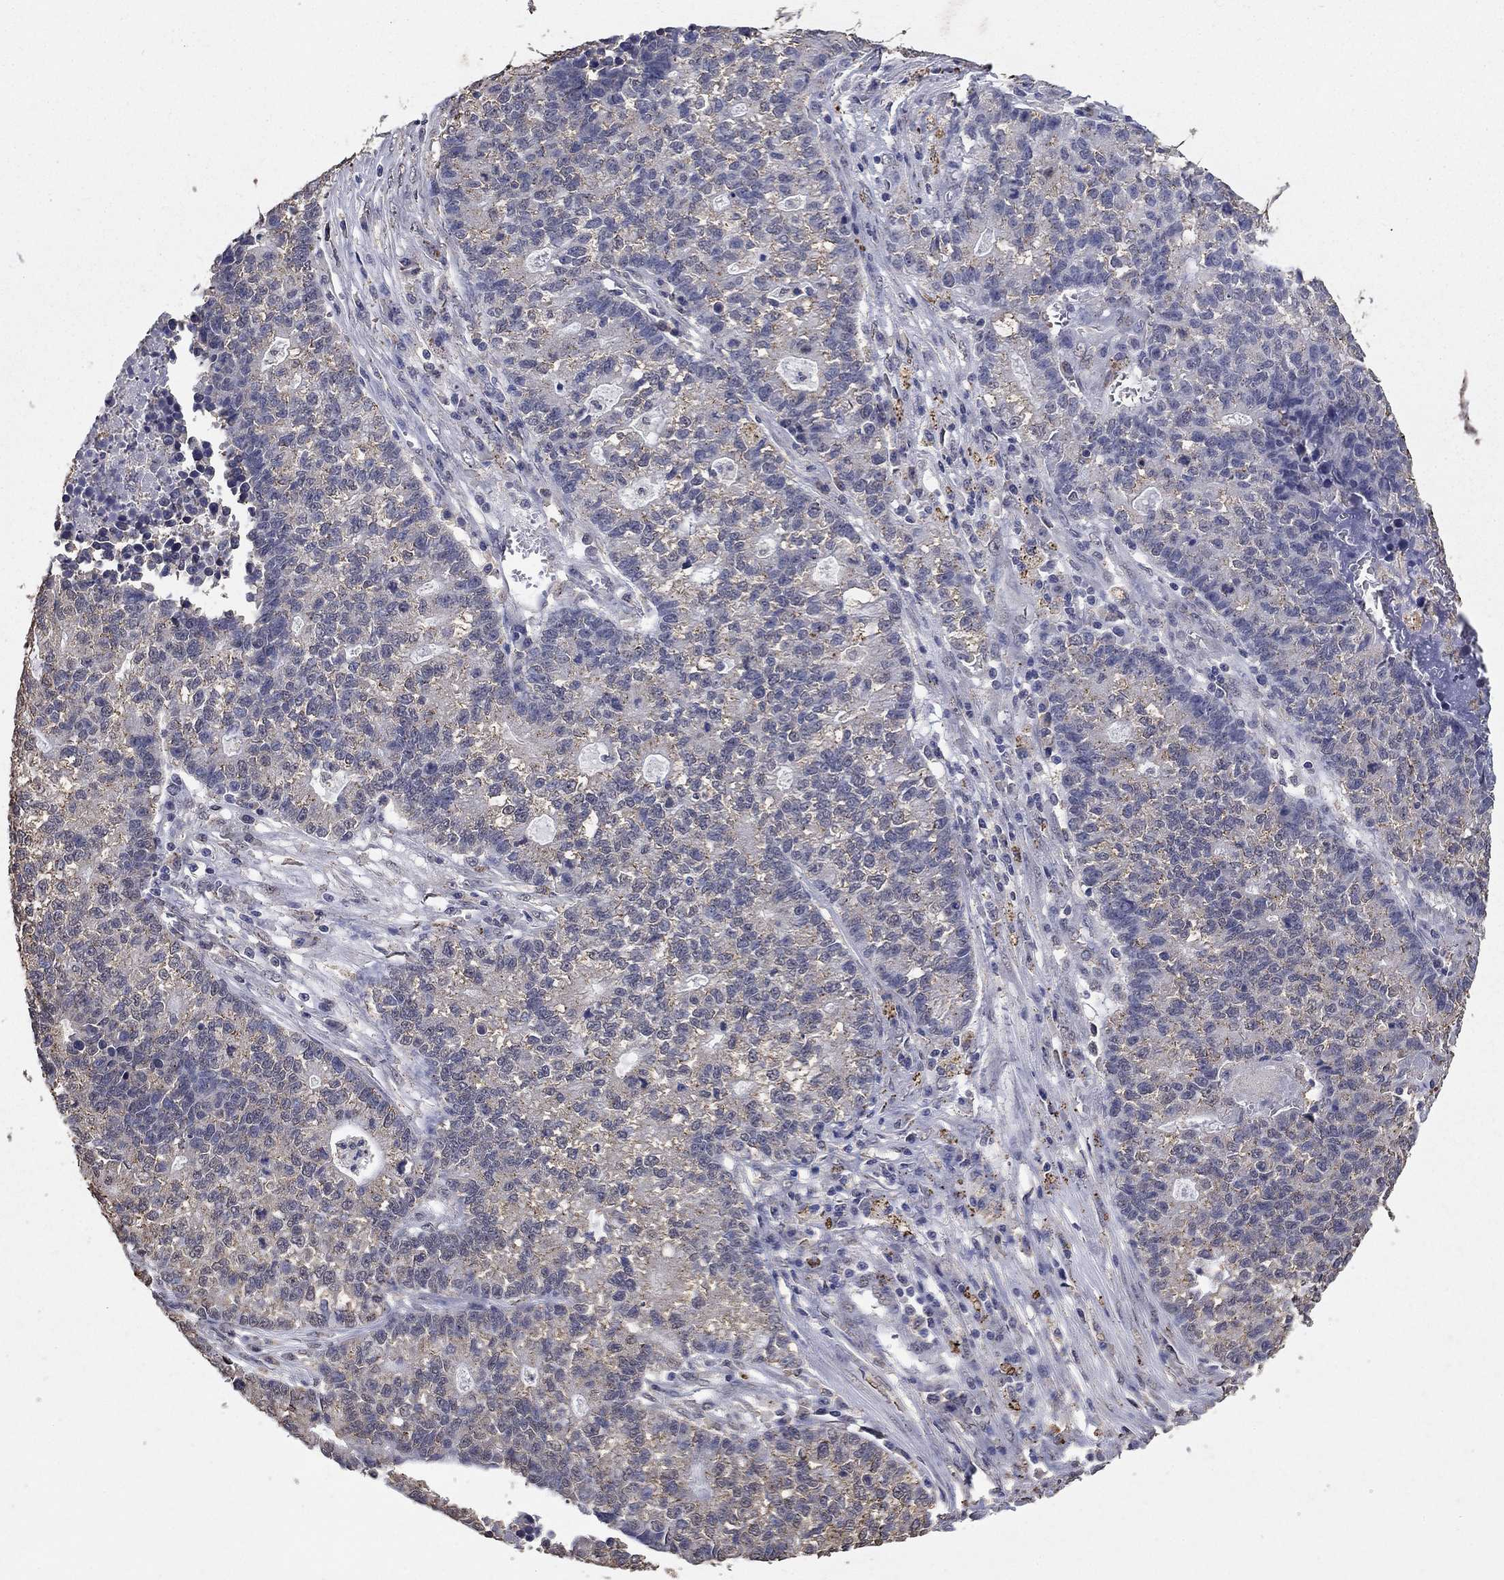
{"staining": {"intensity": "negative", "quantity": "none", "location": "none"}, "tissue": "lung cancer", "cell_type": "Tumor cells", "image_type": "cancer", "snomed": [{"axis": "morphology", "description": "Adenocarcinoma, NOS"}, {"axis": "topography", "description": "Lung"}], "caption": "Lung cancer was stained to show a protein in brown. There is no significant staining in tumor cells.", "gene": "MFAP3L", "patient": {"sex": "male", "age": 57}}